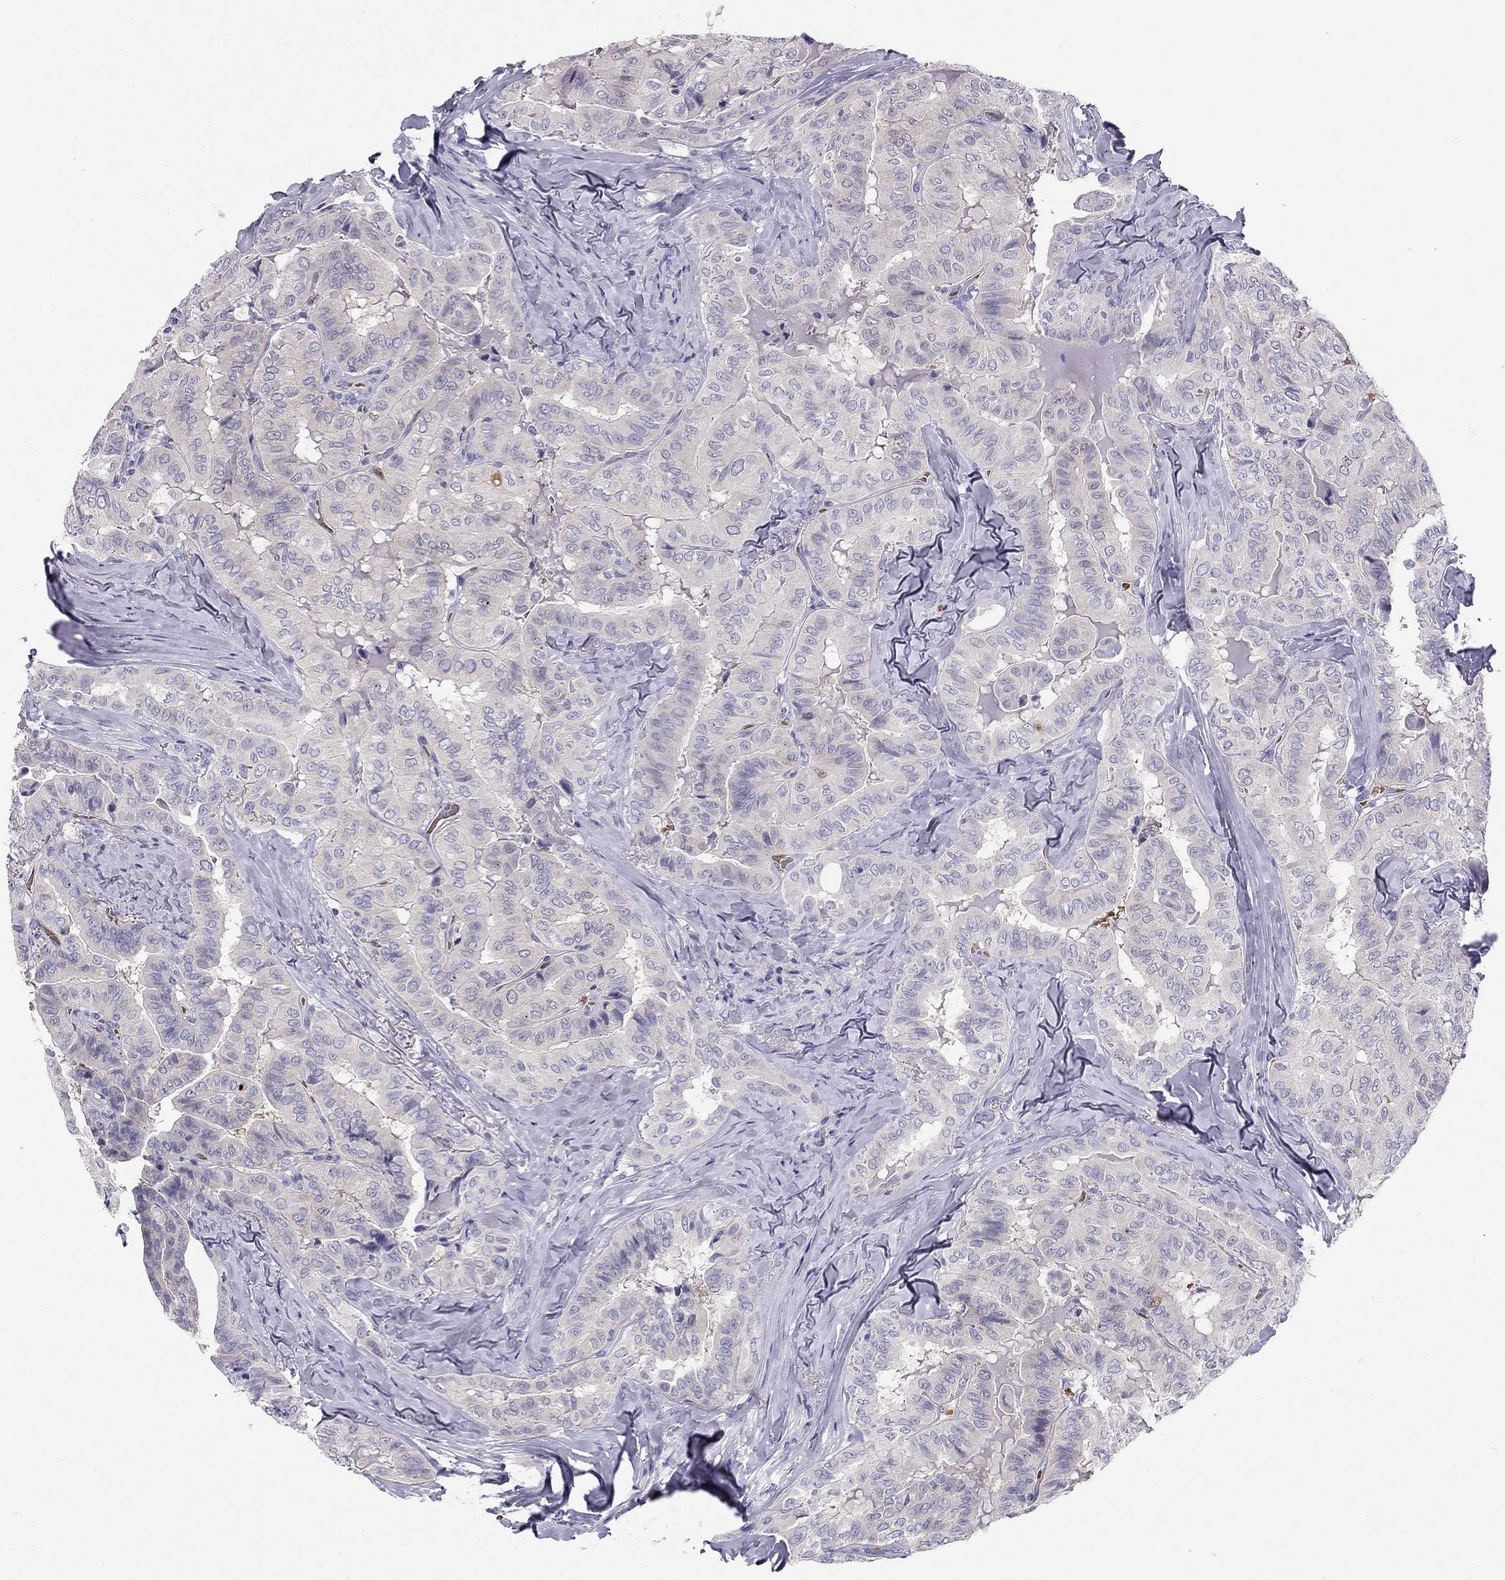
{"staining": {"intensity": "negative", "quantity": "none", "location": "none"}, "tissue": "thyroid cancer", "cell_type": "Tumor cells", "image_type": "cancer", "snomed": [{"axis": "morphology", "description": "Papillary adenocarcinoma, NOS"}, {"axis": "topography", "description": "Thyroid gland"}], "caption": "An immunohistochemistry (IHC) image of thyroid cancer (papillary adenocarcinoma) is shown. There is no staining in tumor cells of thyroid cancer (papillary adenocarcinoma).", "gene": "RSPH14", "patient": {"sex": "female", "age": 68}}